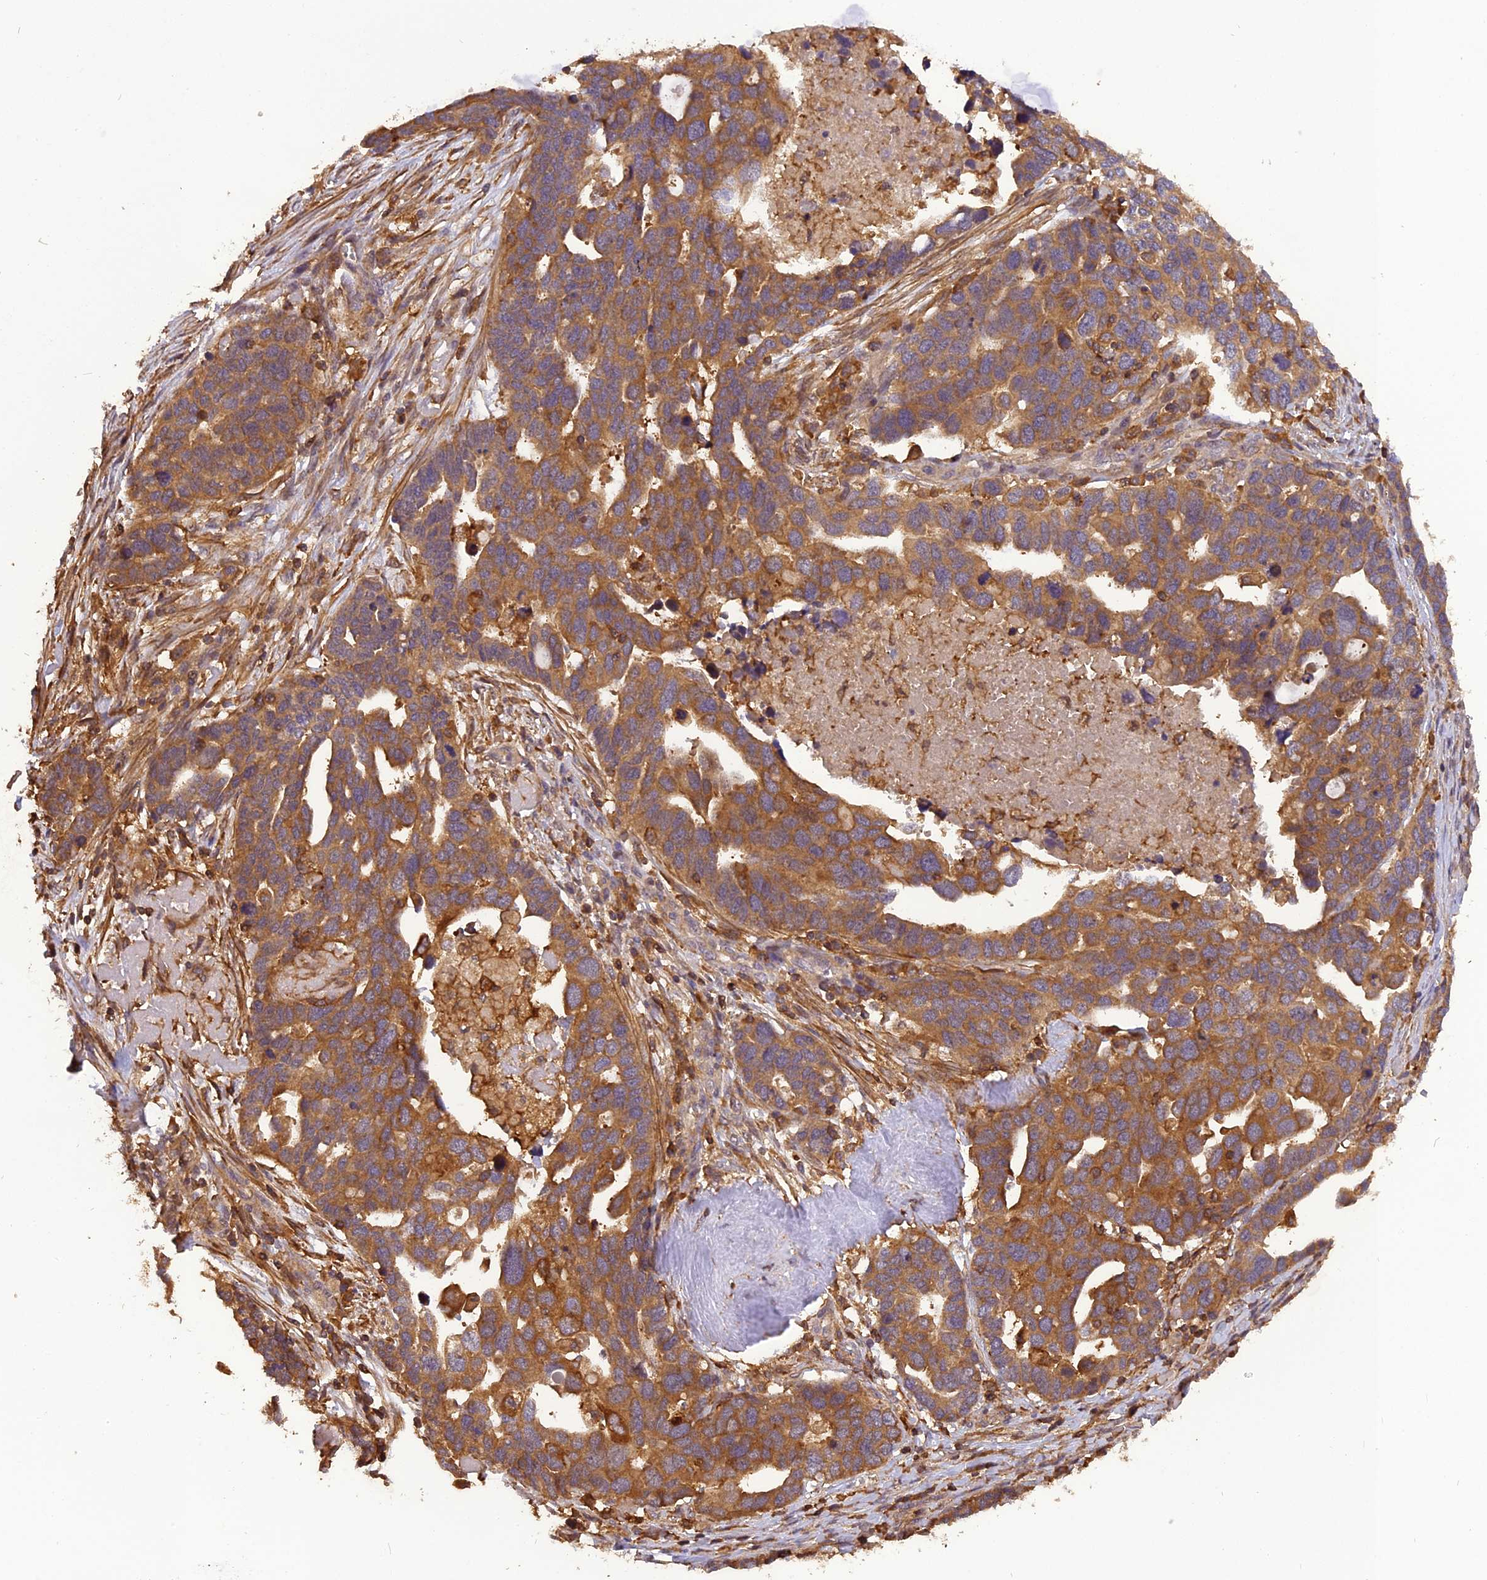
{"staining": {"intensity": "moderate", "quantity": ">75%", "location": "cytoplasmic/membranous"}, "tissue": "ovarian cancer", "cell_type": "Tumor cells", "image_type": "cancer", "snomed": [{"axis": "morphology", "description": "Cystadenocarcinoma, serous, NOS"}, {"axis": "topography", "description": "Ovary"}], "caption": "A brown stain shows moderate cytoplasmic/membranous staining of a protein in ovarian cancer tumor cells.", "gene": "STOML1", "patient": {"sex": "female", "age": 54}}